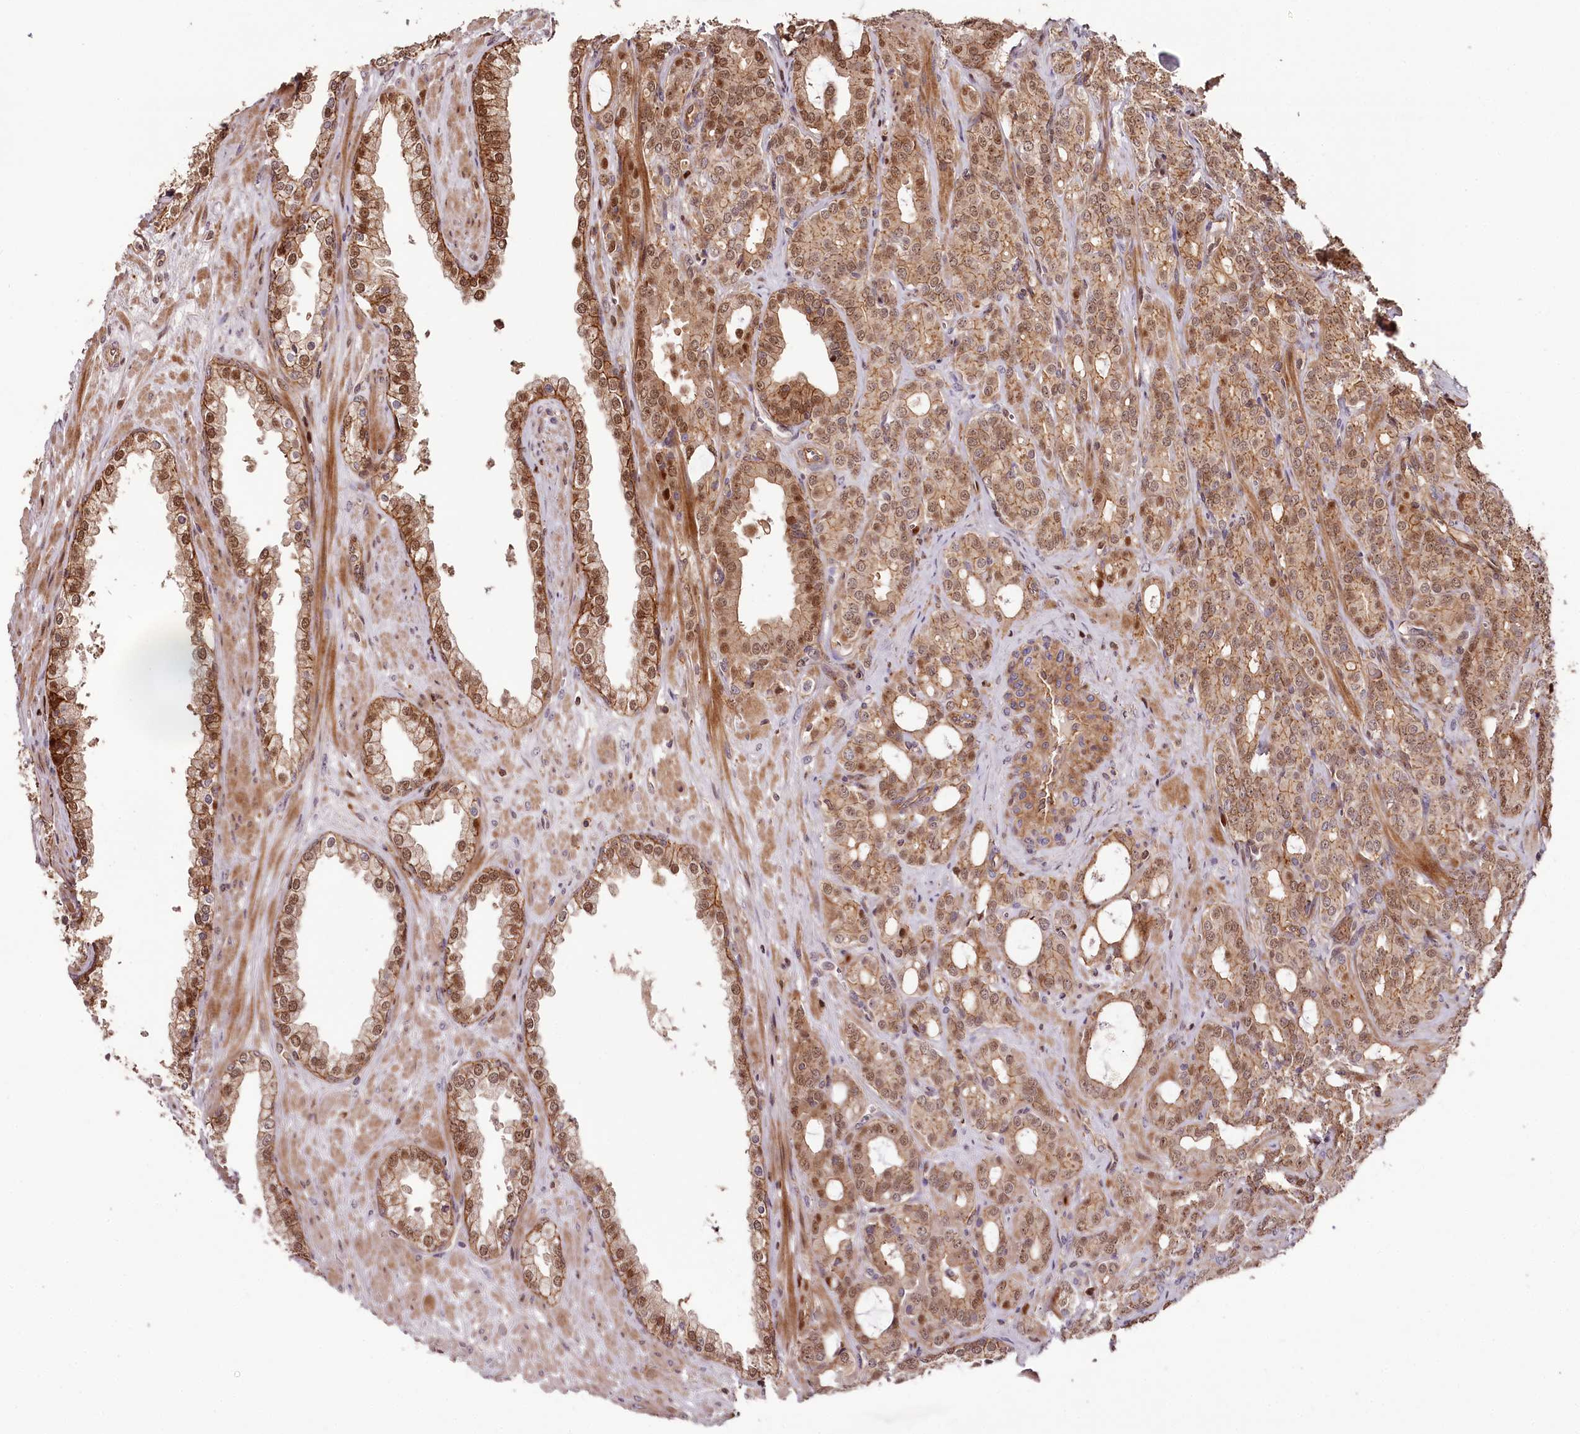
{"staining": {"intensity": "moderate", "quantity": ">75%", "location": "cytoplasmic/membranous,nuclear"}, "tissue": "prostate cancer", "cell_type": "Tumor cells", "image_type": "cancer", "snomed": [{"axis": "morphology", "description": "Adenocarcinoma, High grade"}, {"axis": "topography", "description": "Prostate"}], "caption": "A brown stain labels moderate cytoplasmic/membranous and nuclear positivity of a protein in human prostate cancer tumor cells.", "gene": "KIF14", "patient": {"sex": "male", "age": 72}}